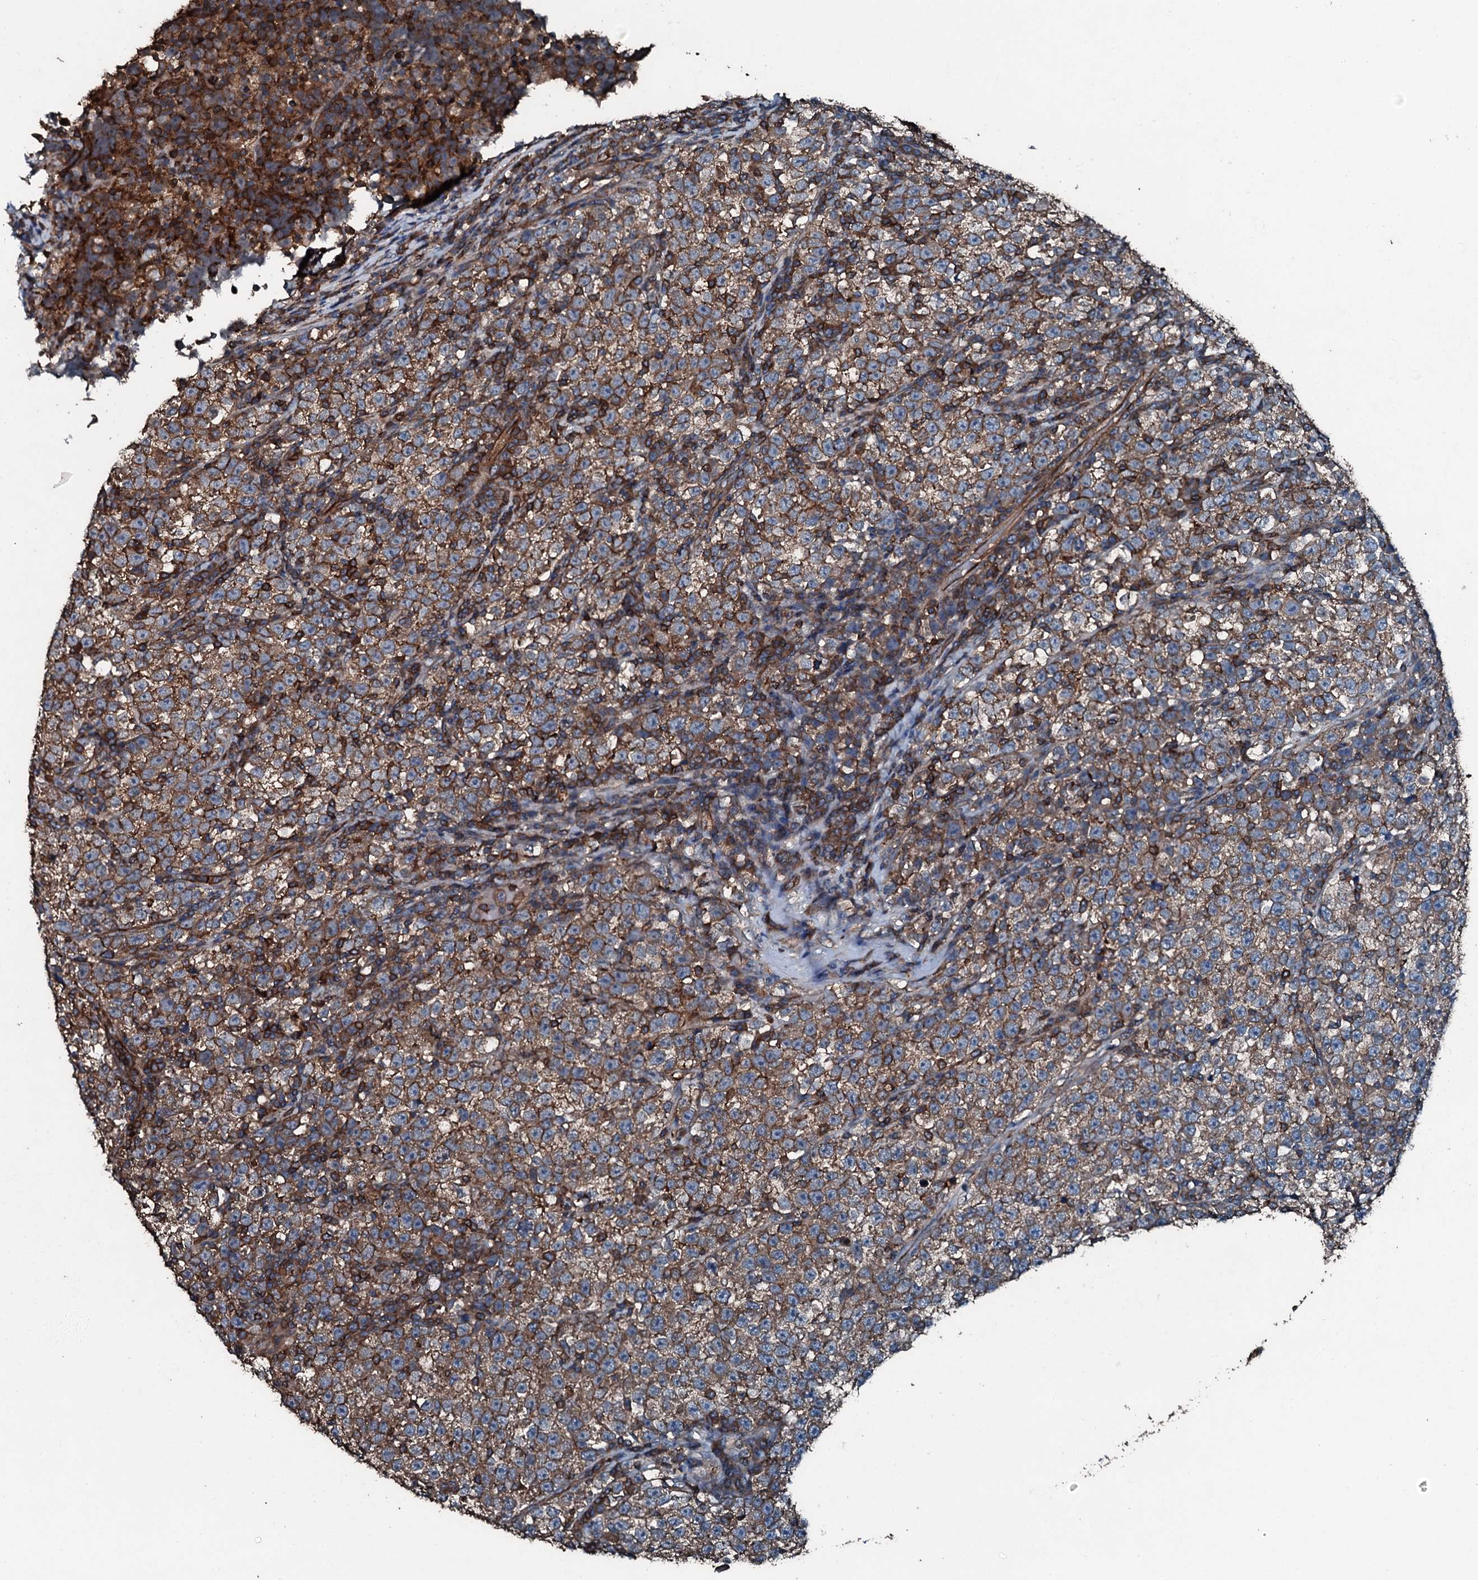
{"staining": {"intensity": "moderate", "quantity": ">75%", "location": "cytoplasmic/membranous"}, "tissue": "testis cancer", "cell_type": "Tumor cells", "image_type": "cancer", "snomed": [{"axis": "morphology", "description": "Normal tissue, NOS"}, {"axis": "morphology", "description": "Seminoma, NOS"}, {"axis": "topography", "description": "Testis"}], "caption": "IHC (DAB) staining of testis cancer (seminoma) displays moderate cytoplasmic/membranous protein expression in about >75% of tumor cells. Using DAB (brown) and hematoxylin (blue) stains, captured at high magnification using brightfield microscopy.", "gene": "SLC25A38", "patient": {"sex": "male", "age": 43}}